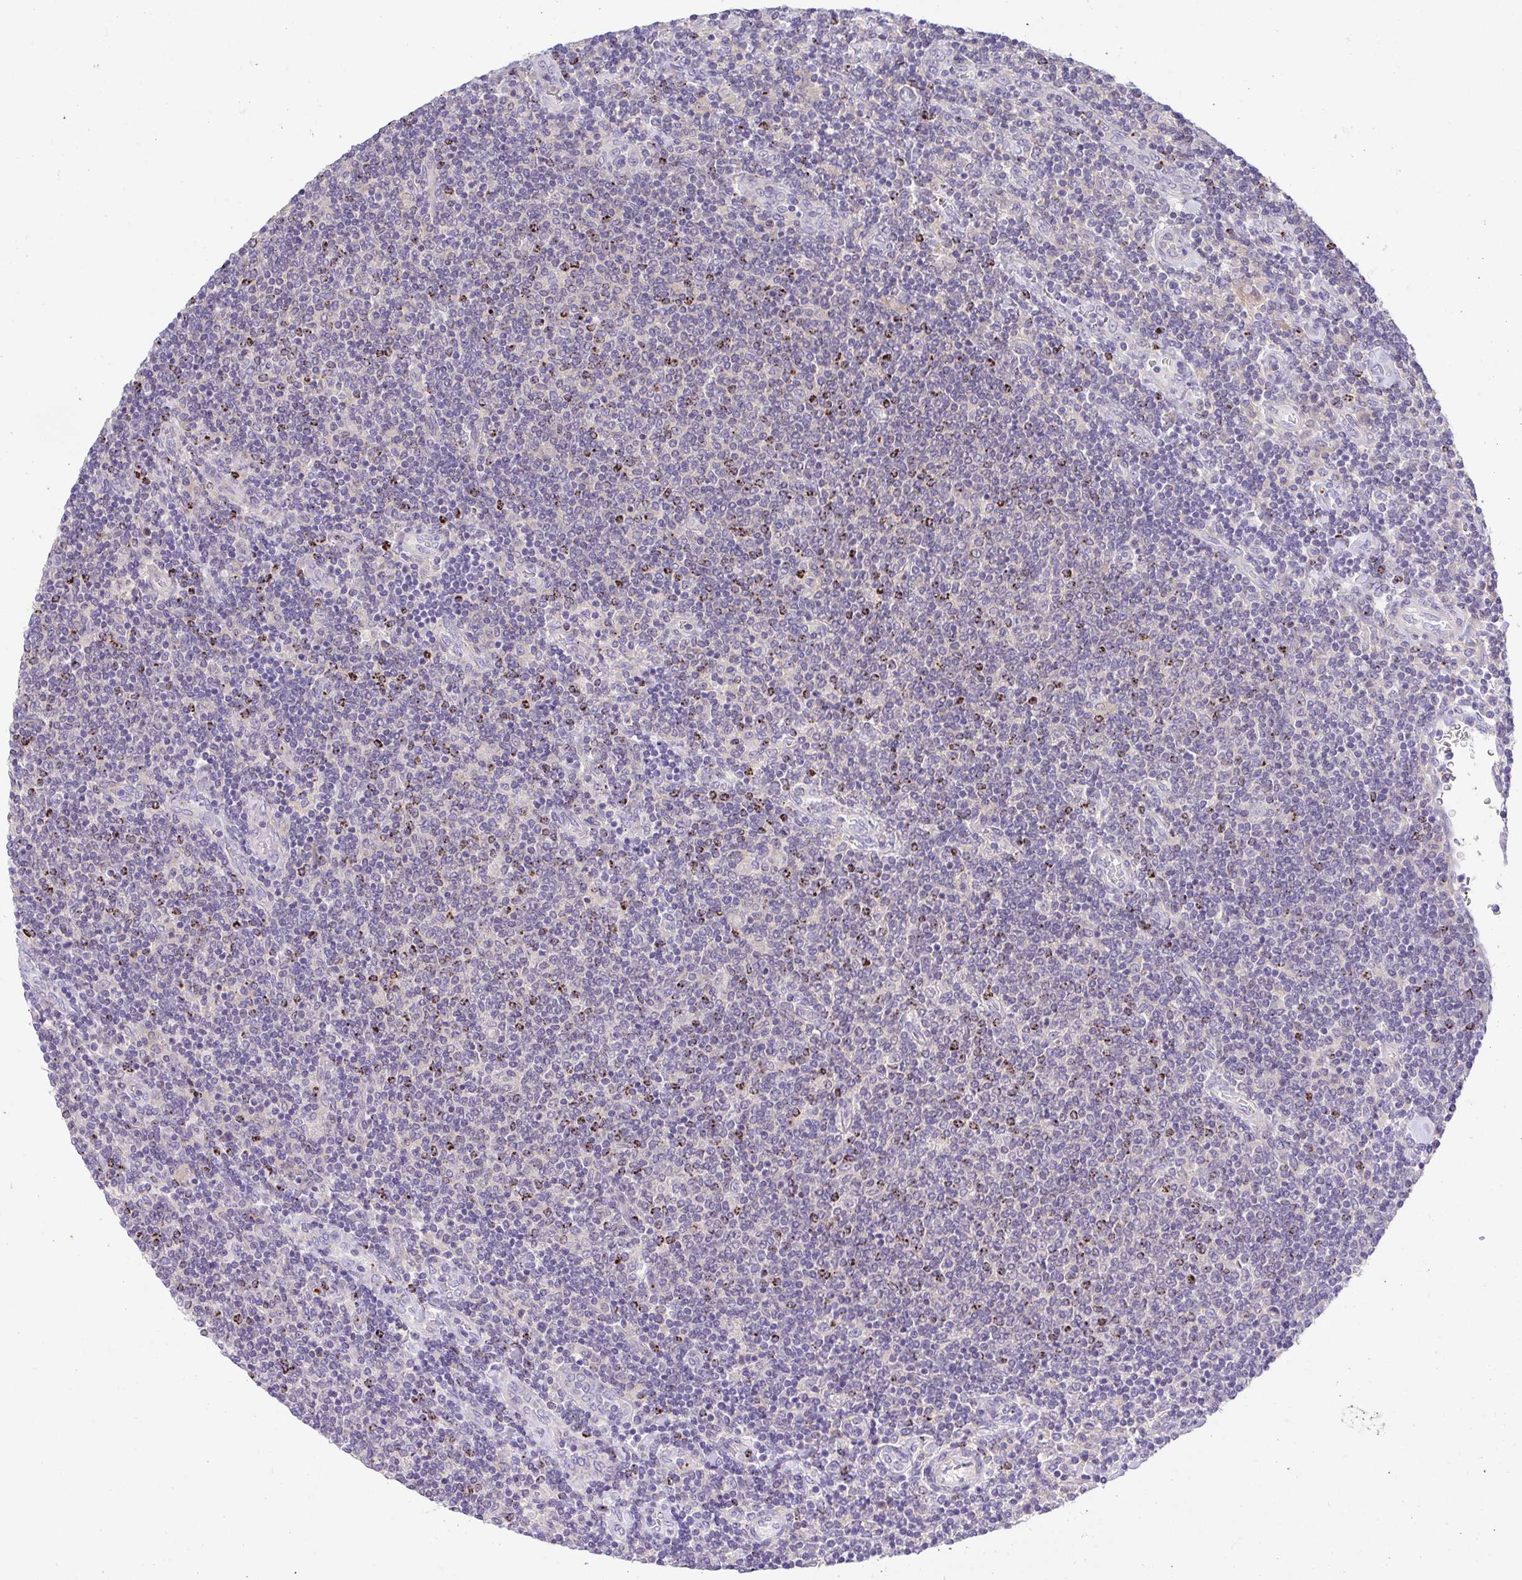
{"staining": {"intensity": "negative", "quantity": "none", "location": "none"}, "tissue": "lymphoma", "cell_type": "Tumor cells", "image_type": "cancer", "snomed": [{"axis": "morphology", "description": "Malignant lymphoma, non-Hodgkin's type, Low grade"}, {"axis": "topography", "description": "Lymph node"}], "caption": "This is an immunohistochemistry micrograph of human lymphoma. There is no expression in tumor cells.", "gene": "PRR14L", "patient": {"sex": "male", "age": 52}}